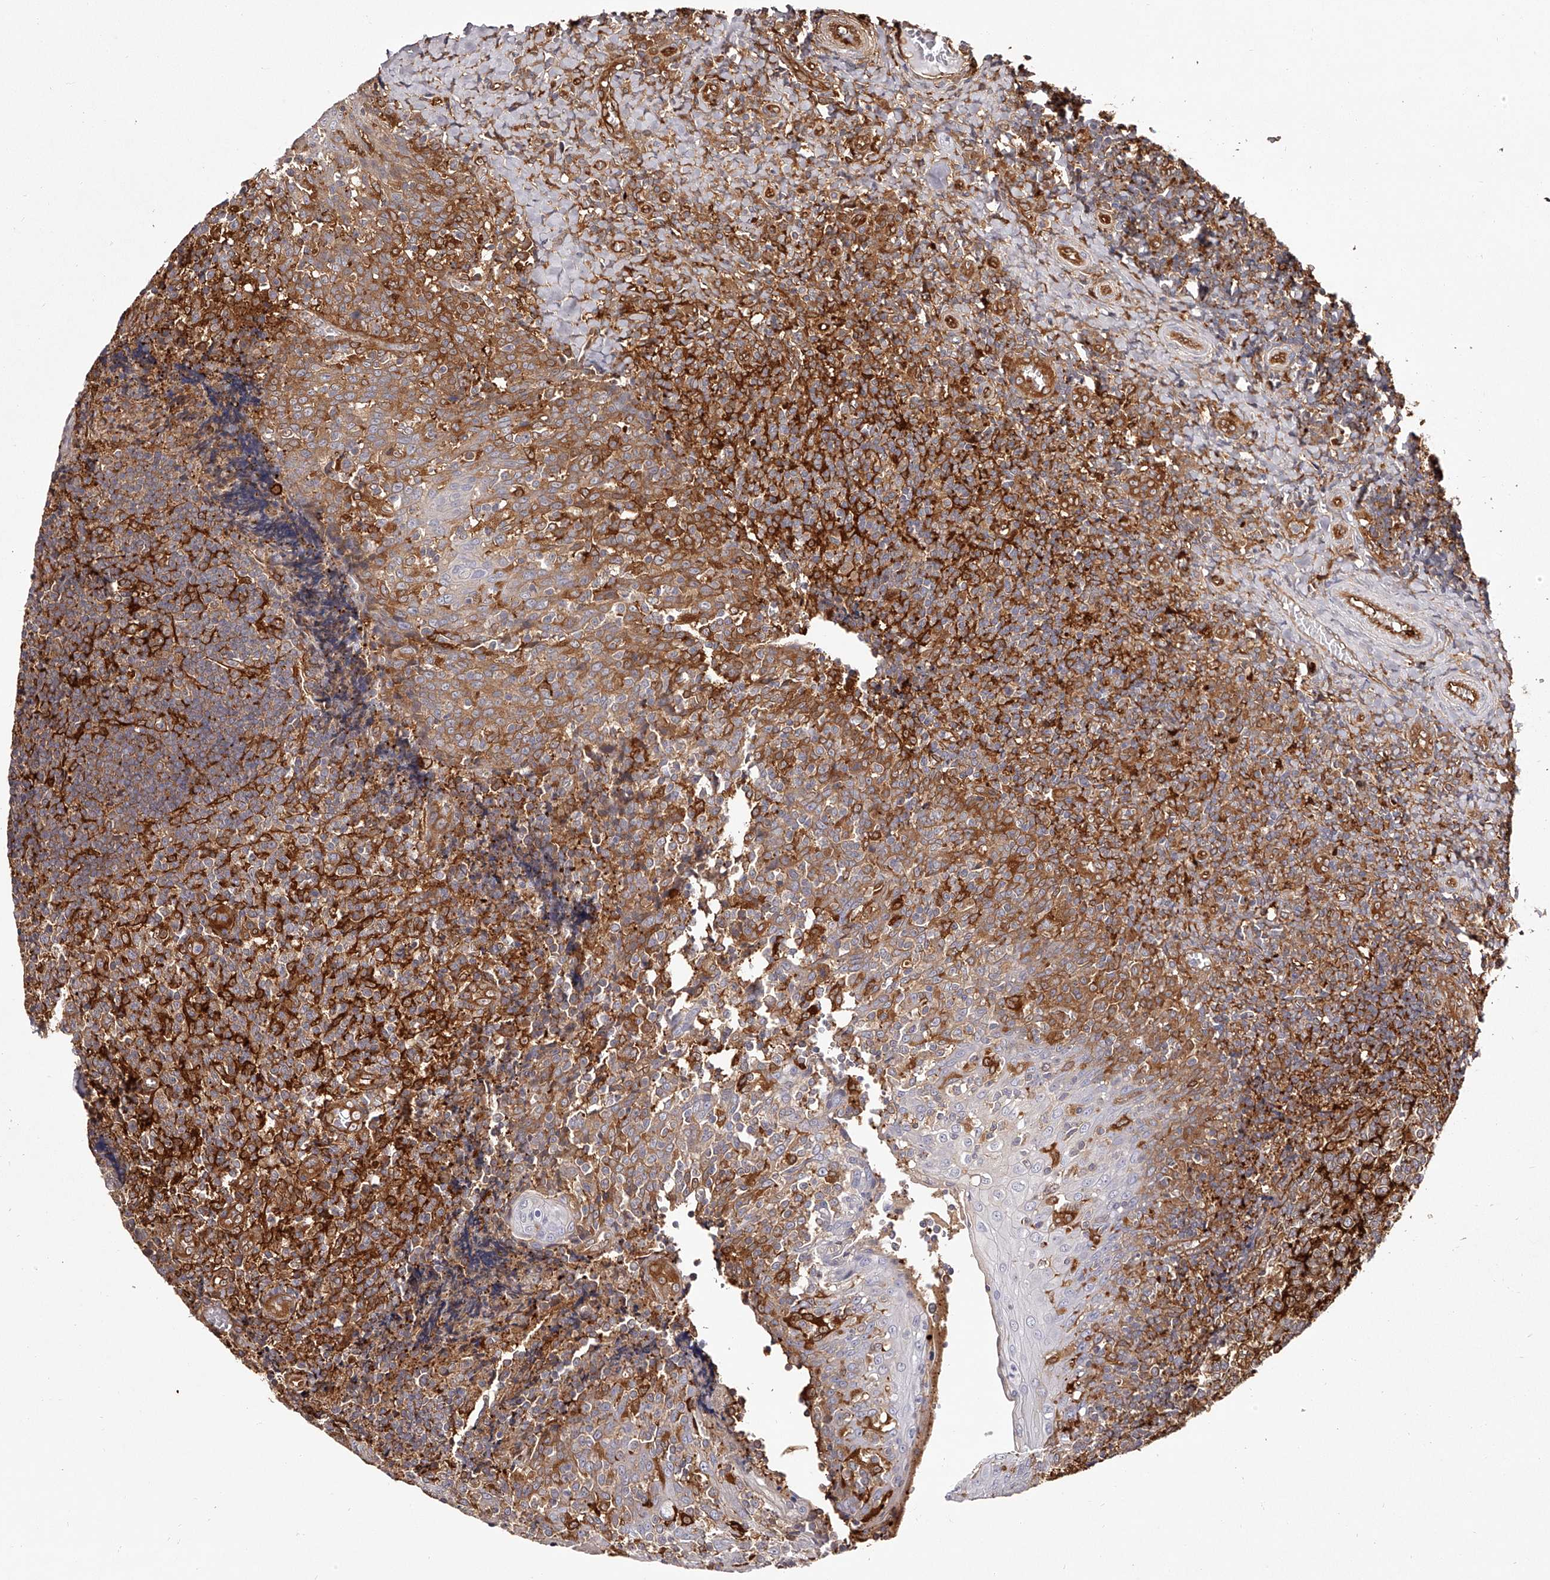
{"staining": {"intensity": "moderate", "quantity": ">75%", "location": "cytoplasmic/membranous"}, "tissue": "tonsil", "cell_type": "Germinal center cells", "image_type": "normal", "snomed": [{"axis": "morphology", "description": "Normal tissue, NOS"}, {"axis": "topography", "description": "Tonsil"}], "caption": "About >75% of germinal center cells in benign tonsil display moderate cytoplasmic/membranous protein positivity as visualized by brown immunohistochemical staining.", "gene": "LAP3", "patient": {"sex": "female", "age": 19}}